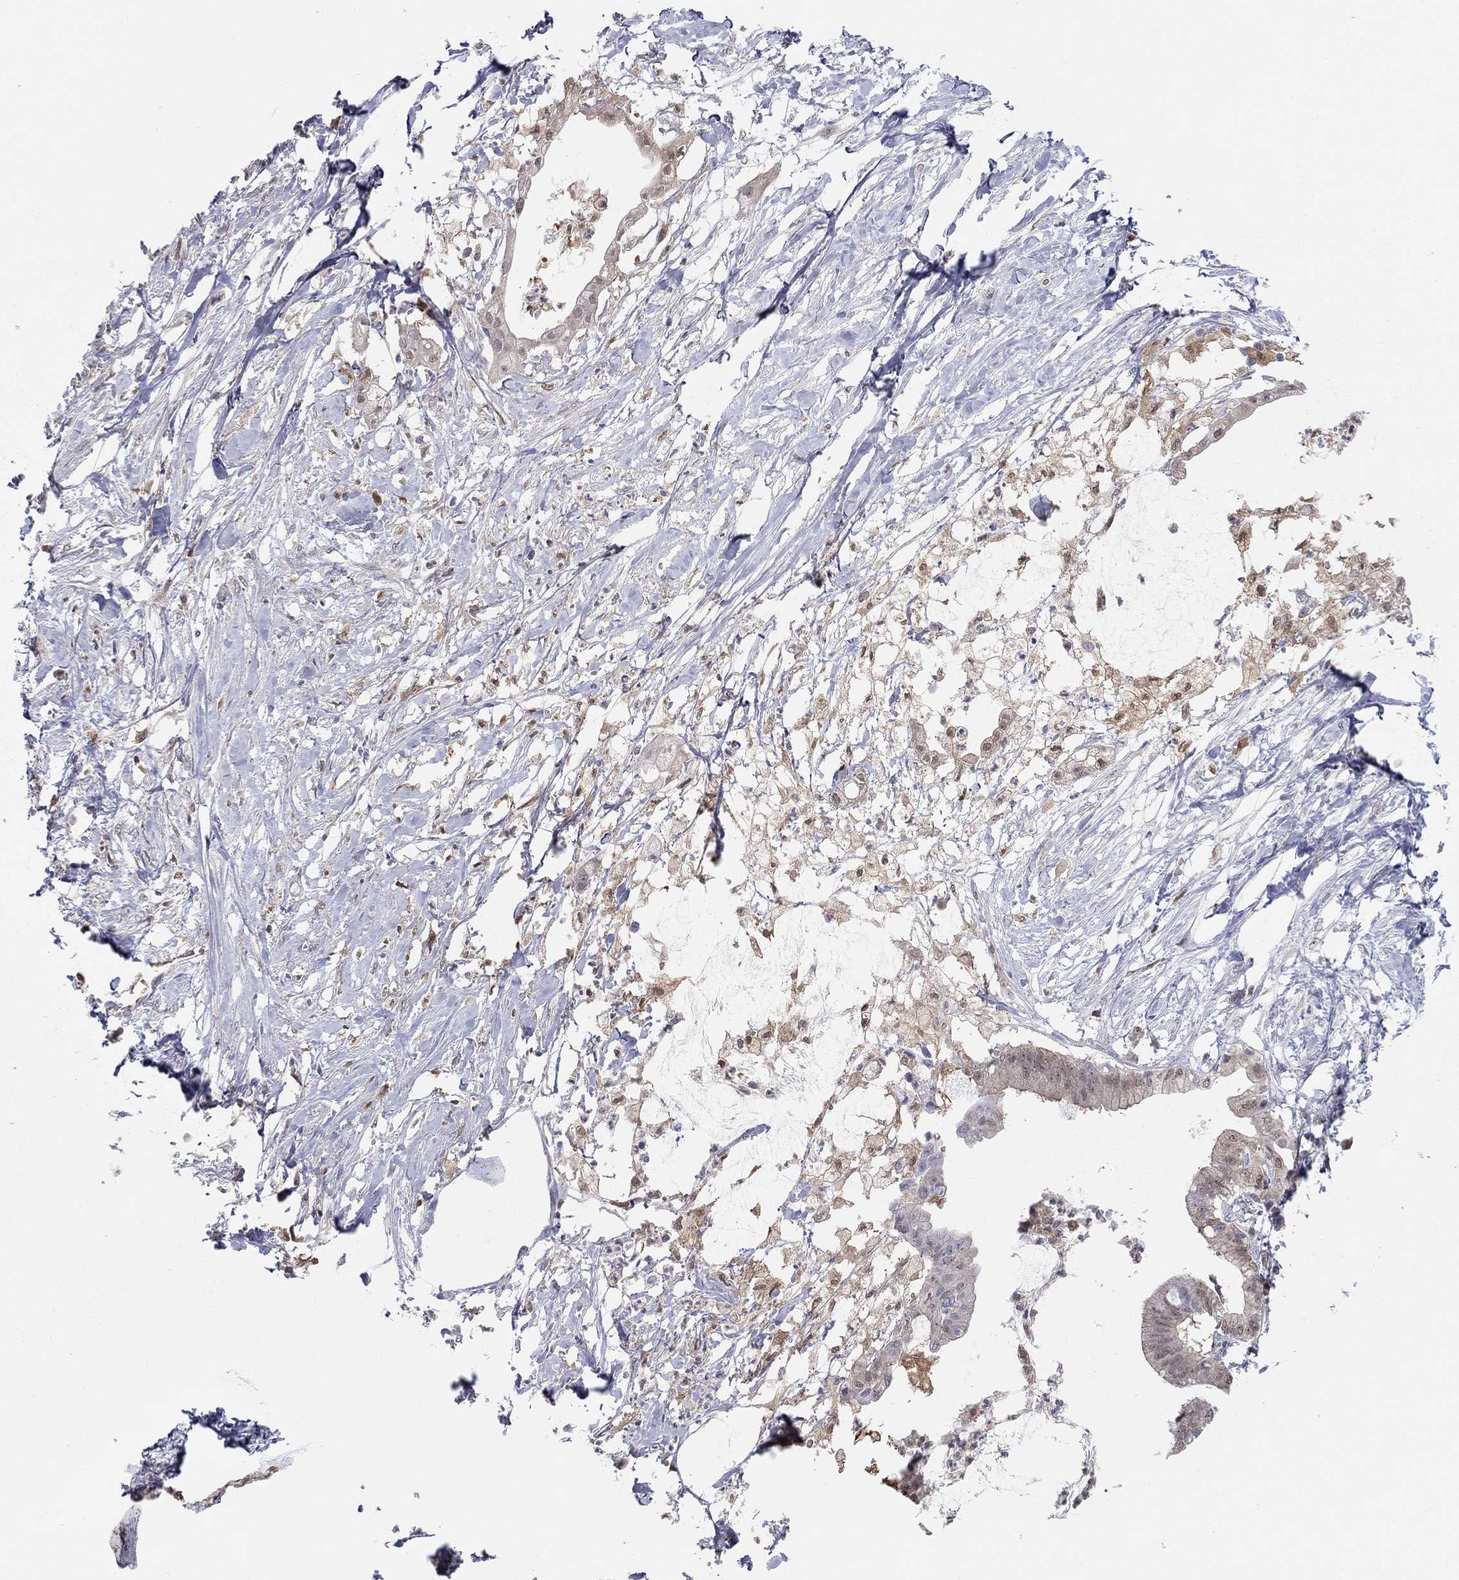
{"staining": {"intensity": "negative", "quantity": "none", "location": "none"}, "tissue": "pancreatic cancer", "cell_type": "Tumor cells", "image_type": "cancer", "snomed": [{"axis": "morphology", "description": "Normal tissue, NOS"}, {"axis": "morphology", "description": "Adenocarcinoma, NOS"}, {"axis": "topography", "description": "Pancreas"}], "caption": "A high-resolution photomicrograph shows immunohistochemistry staining of pancreatic adenocarcinoma, which exhibits no significant expression in tumor cells. The staining is performed using DAB (3,3'-diaminobenzidine) brown chromogen with nuclei counter-stained in using hematoxylin.", "gene": "PDXK", "patient": {"sex": "female", "age": 58}}